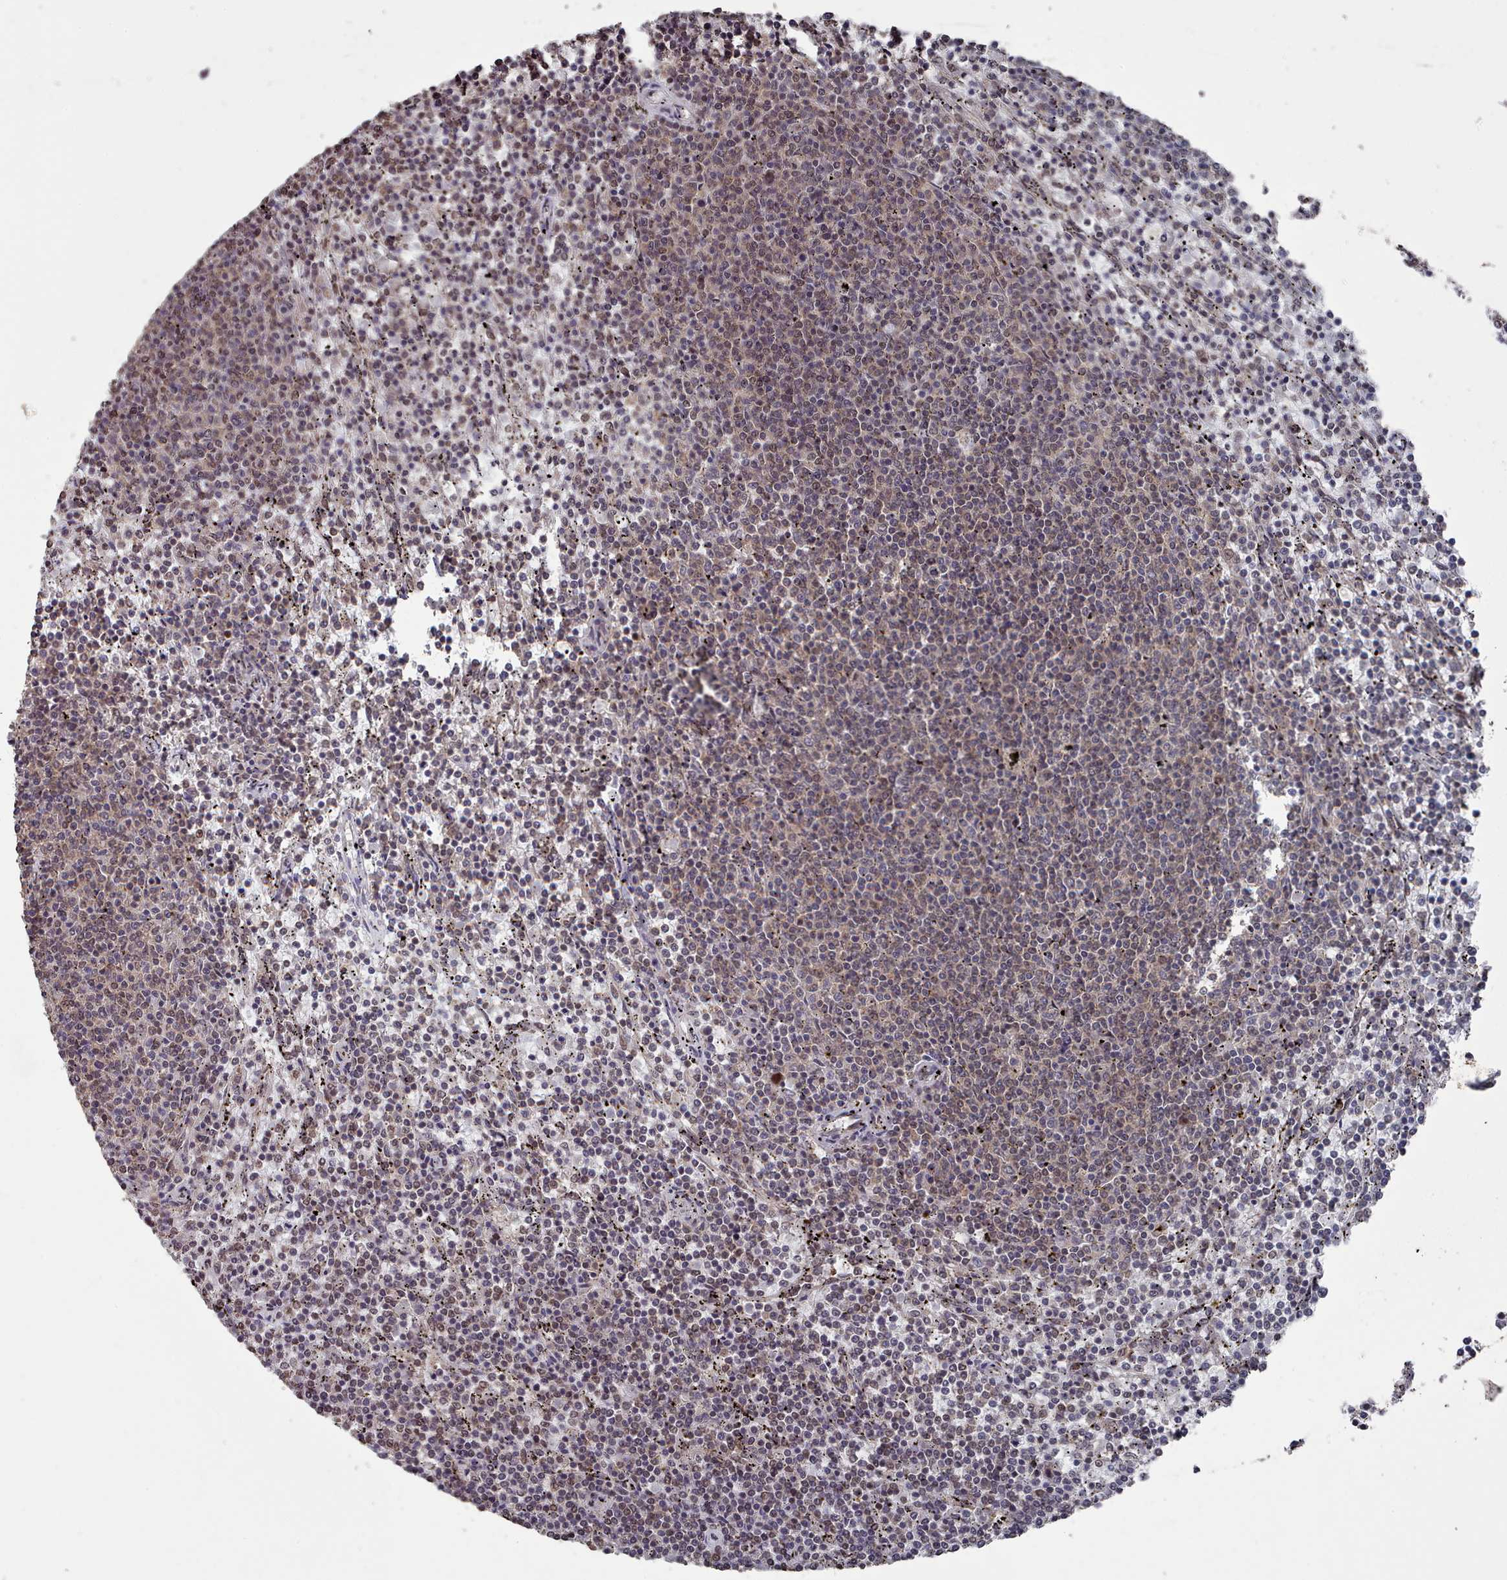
{"staining": {"intensity": "weak", "quantity": "25%-75%", "location": "nuclear"}, "tissue": "lymphoma", "cell_type": "Tumor cells", "image_type": "cancer", "snomed": [{"axis": "morphology", "description": "Malignant lymphoma, non-Hodgkin's type, Low grade"}, {"axis": "topography", "description": "Spleen"}], "caption": "IHC staining of lymphoma, which reveals low levels of weak nuclear positivity in about 25%-75% of tumor cells indicating weak nuclear protein staining. The staining was performed using DAB (3,3'-diaminobenzidine) (brown) for protein detection and nuclei were counterstained in hematoxylin (blue).", "gene": "PNRC2", "patient": {"sex": "female", "age": 50}}